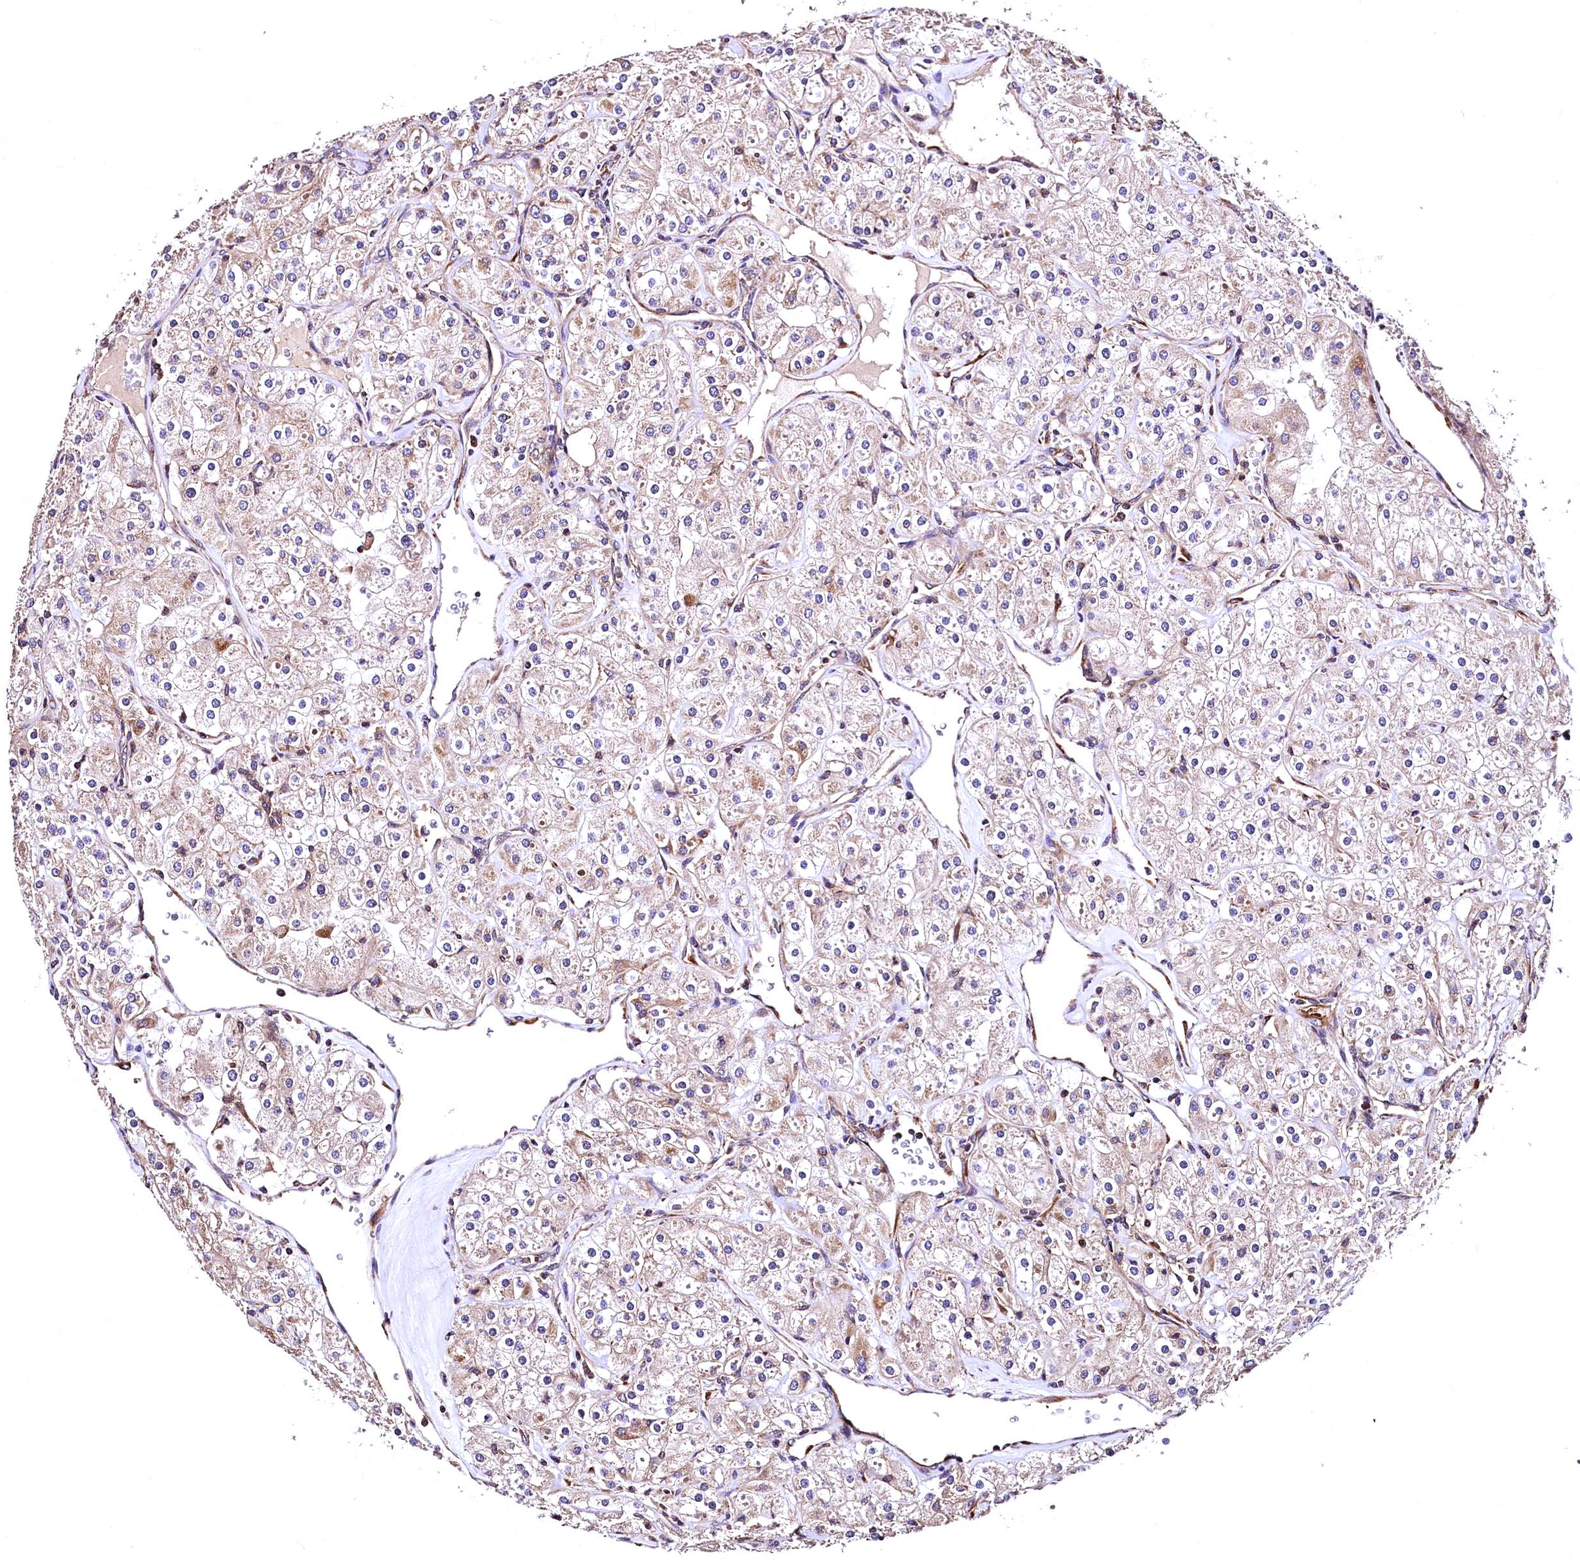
{"staining": {"intensity": "weak", "quantity": ">75%", "location": "cytoplasmic/membranous"}, "tissue": "renal cancer", "cell_type": "Tumor cells", "image_type": "cancer", "snomed": [{"axis": "morphology", "description": "Adenocarcinoma, NOS"}, {"axis": "topography", "description": "Kidney"}], "caption": "Brown immunohistochemical staining in human adenocarcinoma (renal) shows weak cytoplasmic/membranous positivity in approximately >75% of tumor cells. The staining was performed using DAB (3,3'-diaminobenzidine) to visualize the protein expression in brown, while the nuclei were stained in blue with hematoxylin (Magnification: 20x).", "gene": "LRSAM1", "patient": {"sex": "male", "age": 77}}